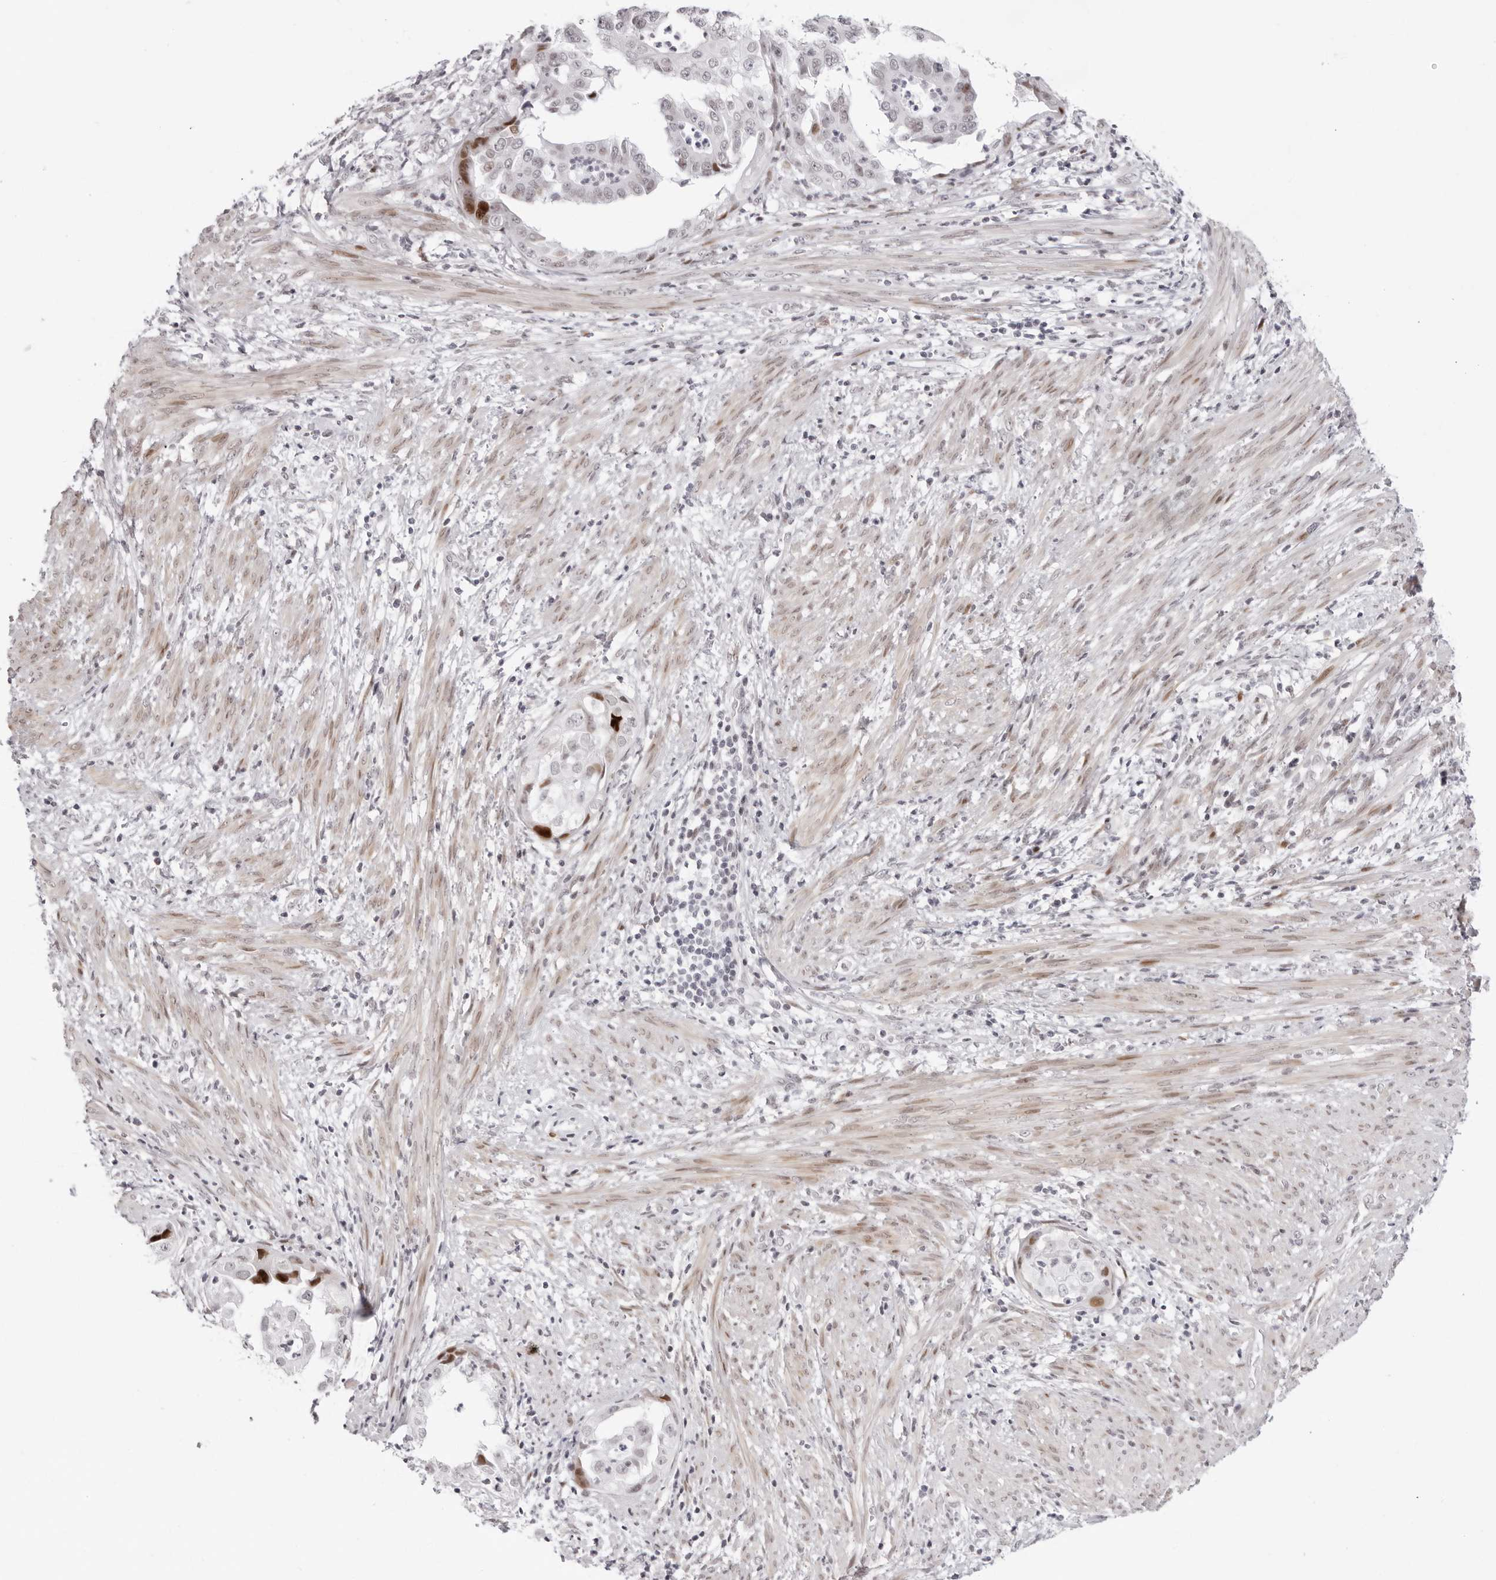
{"staining": {"intensity": "moderate", "quantity": "<25%", "location": "nuclear"}, "tissue": "endometrial cancer", "cell_type": "Tumor cells", "image_type": "cancer", "snomed": [{"axis": "morphology", "description": "Adenocarcinoma, NOS"}, {"axis": "topography", "description": "Endometrium"}], "caption": "Immunohistochemistry (IHC) staining of endometrial cancer, which displays low levels of moderate nuclear staining in about <25% of tumor cells indicating moderate nuclear protein expression. The staining was performed using DAB (3,3'-diaminobenzidine) (brown) for protein detection and nuclei were counterstained in hematoxylin (blue).", "gene": "NTPCR", "patient": {"sex": "female", "age": 85}}